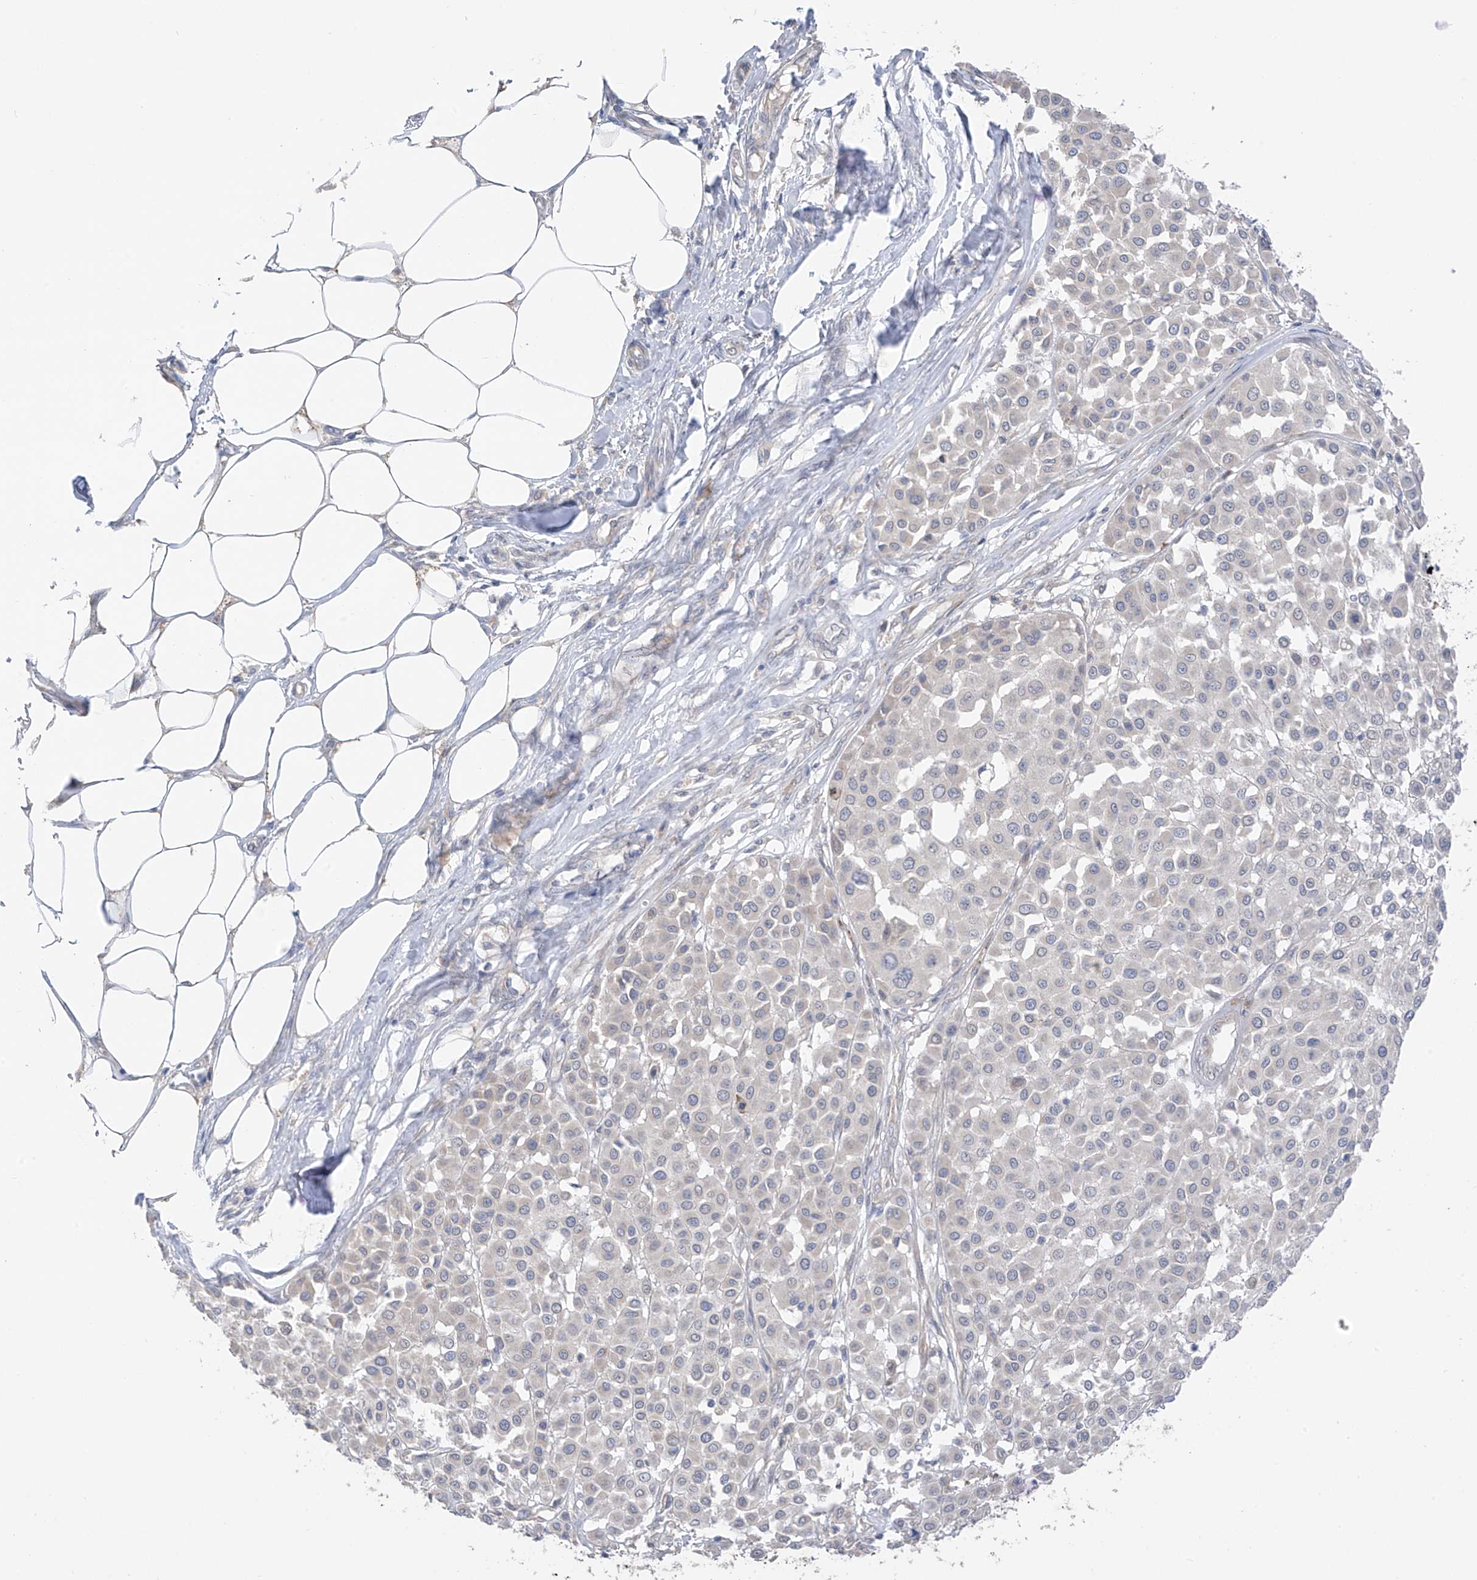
{"staining": {"intensity": "negative", "quantity": "none", "location": "none"}, "tissue": "melanoma", "cell_type": "Tumor cells", "image_type": "cancer", "snomed": [{"axis": "morphology", "description": "Malignant melanoma, Metastatic site"}, {"axis": "topography", "description": "Soft tissue"}], "caption": "A high-resolution micrograph shows immunohistochemistry (IHC) staining of melanoma, which shows no significant positivity in tumor cells.", "gene": "NALCN", "patient": {"sex": "male", "age": 41}}